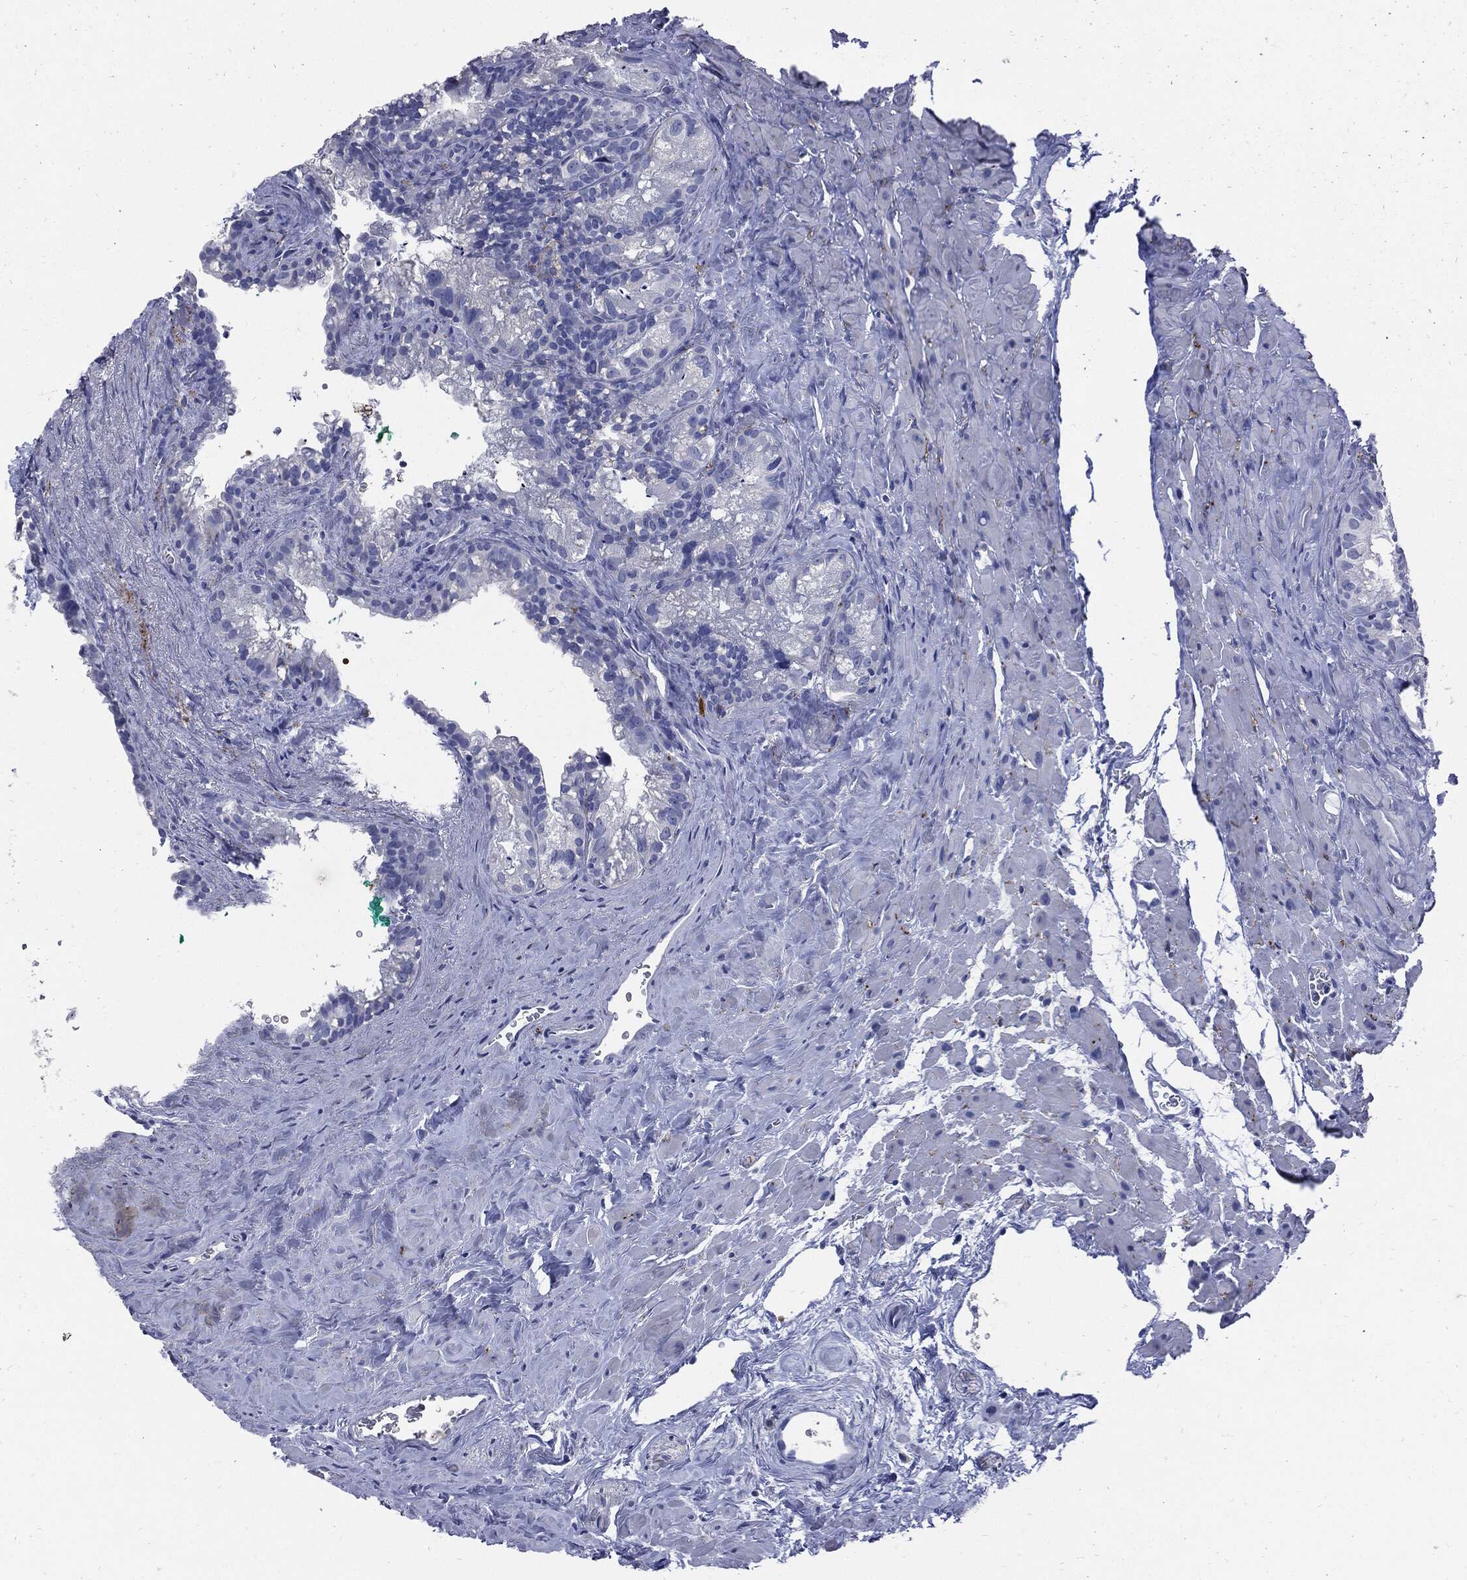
{"staining": {"intensity": "negative", "quantity": "none", "location": "none"}, "tissue": "seminal vesicle", "cell_type": "Glandular cells", "image_type": "normal", "snomed": [{"axis": "morphology", "description": "Normal tissue, NOS"}, {"axis": "topography", "description": "Seminal veicle"}], "caption": "A high-resolution photomicrograph shows IHC staining of normal seminal vesicle, which demonstrates no significant expression in glandular cells.", "gene": "CPE", "patient": {"sex": "male", "age": 72}}